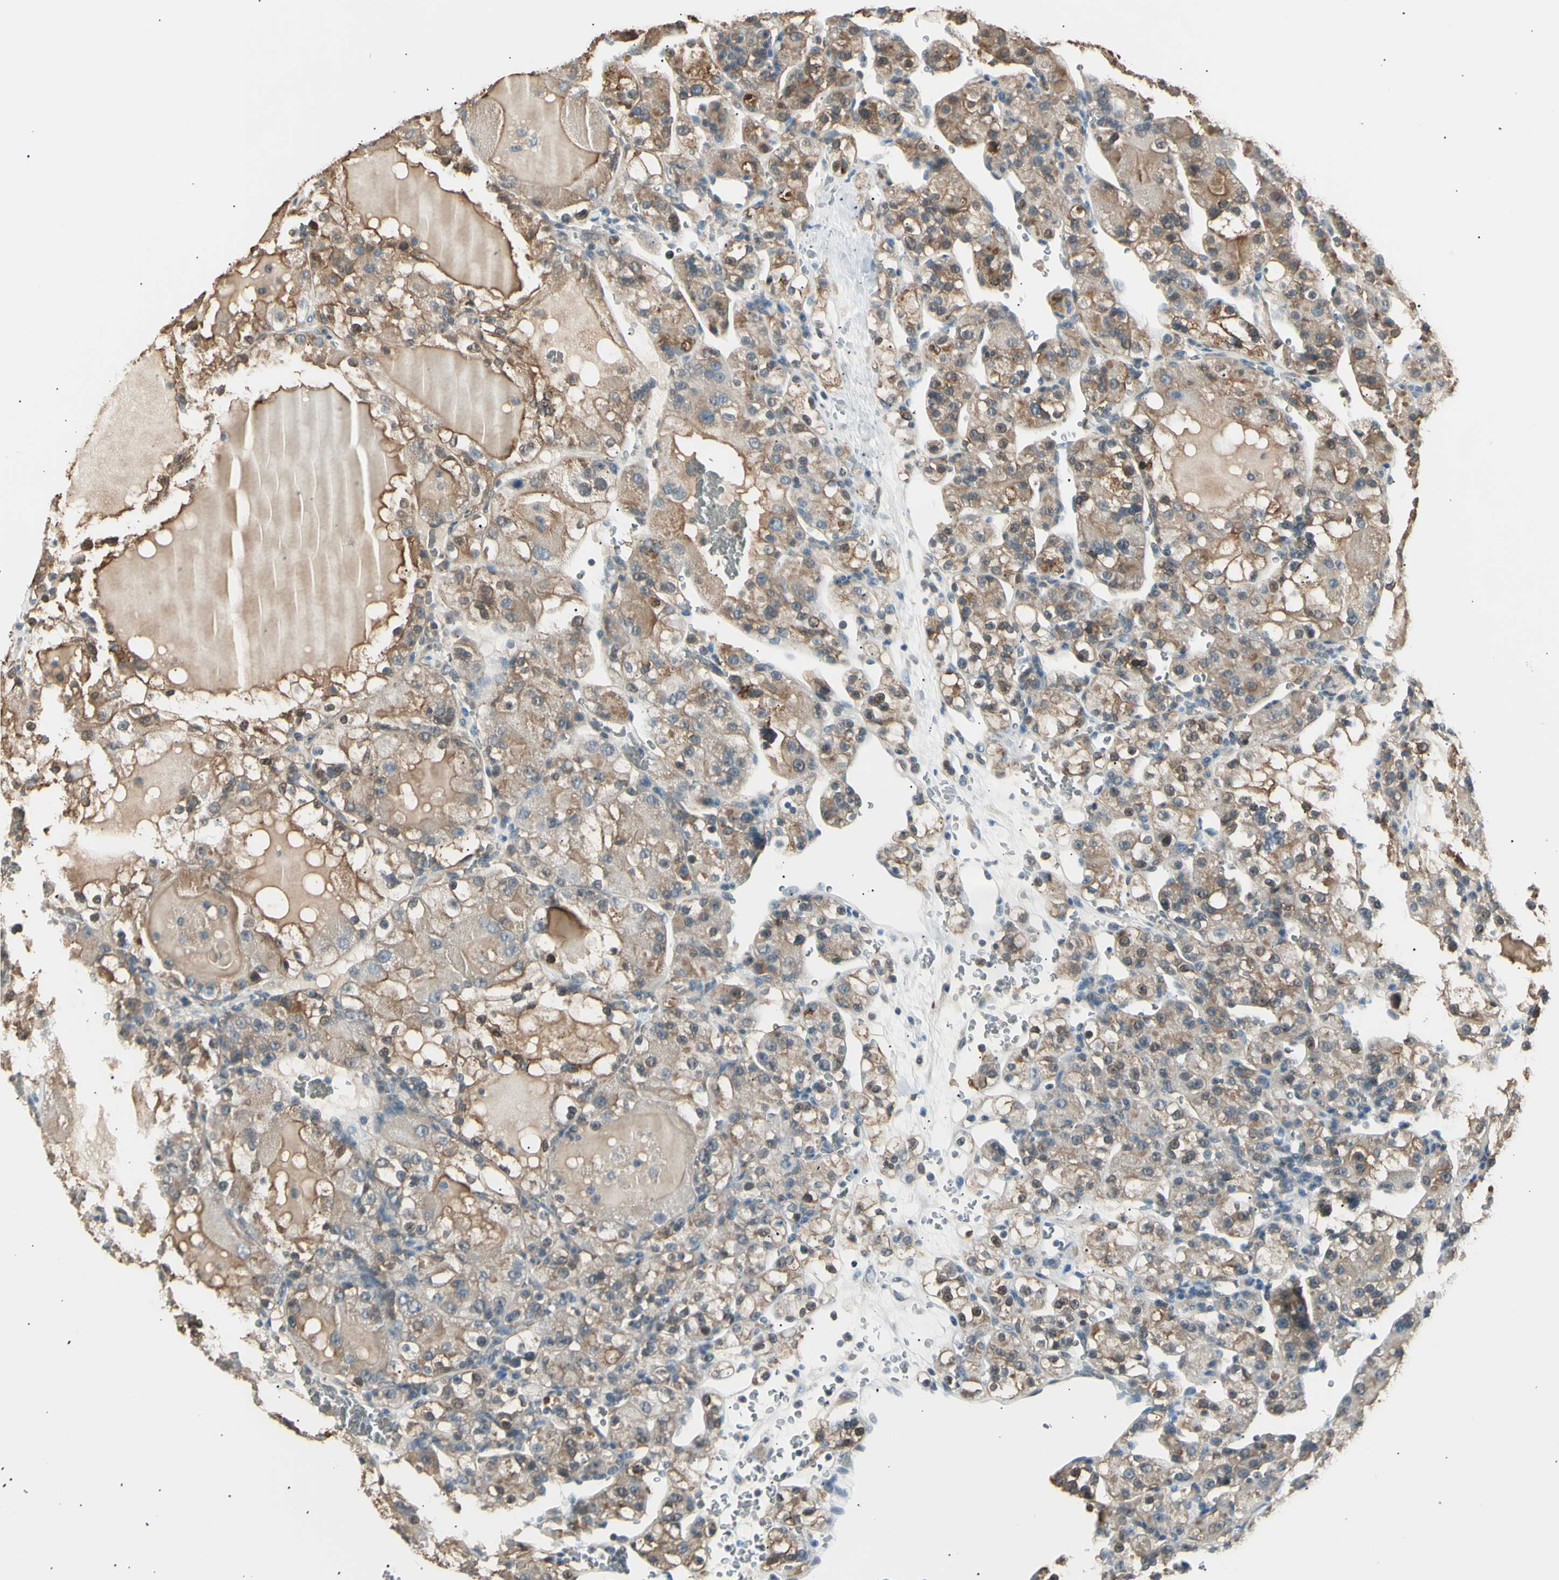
{"staining": {"intensity": "moderate", "quantity": ">75%", "location": "cytoplasmic/membranous"}, "tissue": "renal cancer", "cell_type": "Tumor cells", "image_type": "cancer", "snomed": [{"axis": "morphology", "description": "Normal tissue, NOS"}, {"axis": "morphology", "description": "Adenocarcinoma, NOS"}, {"axis": "topography", "description": "Kidney"}], "caption": "Brown immunohistochemical staining in human adenocarcinoma (renal) exhibits moderate cytoplasmic/membranous expression in about >75% of tumor cells.", "gene": "LHPP", "patient": {"sex": "male", "age": 61}}